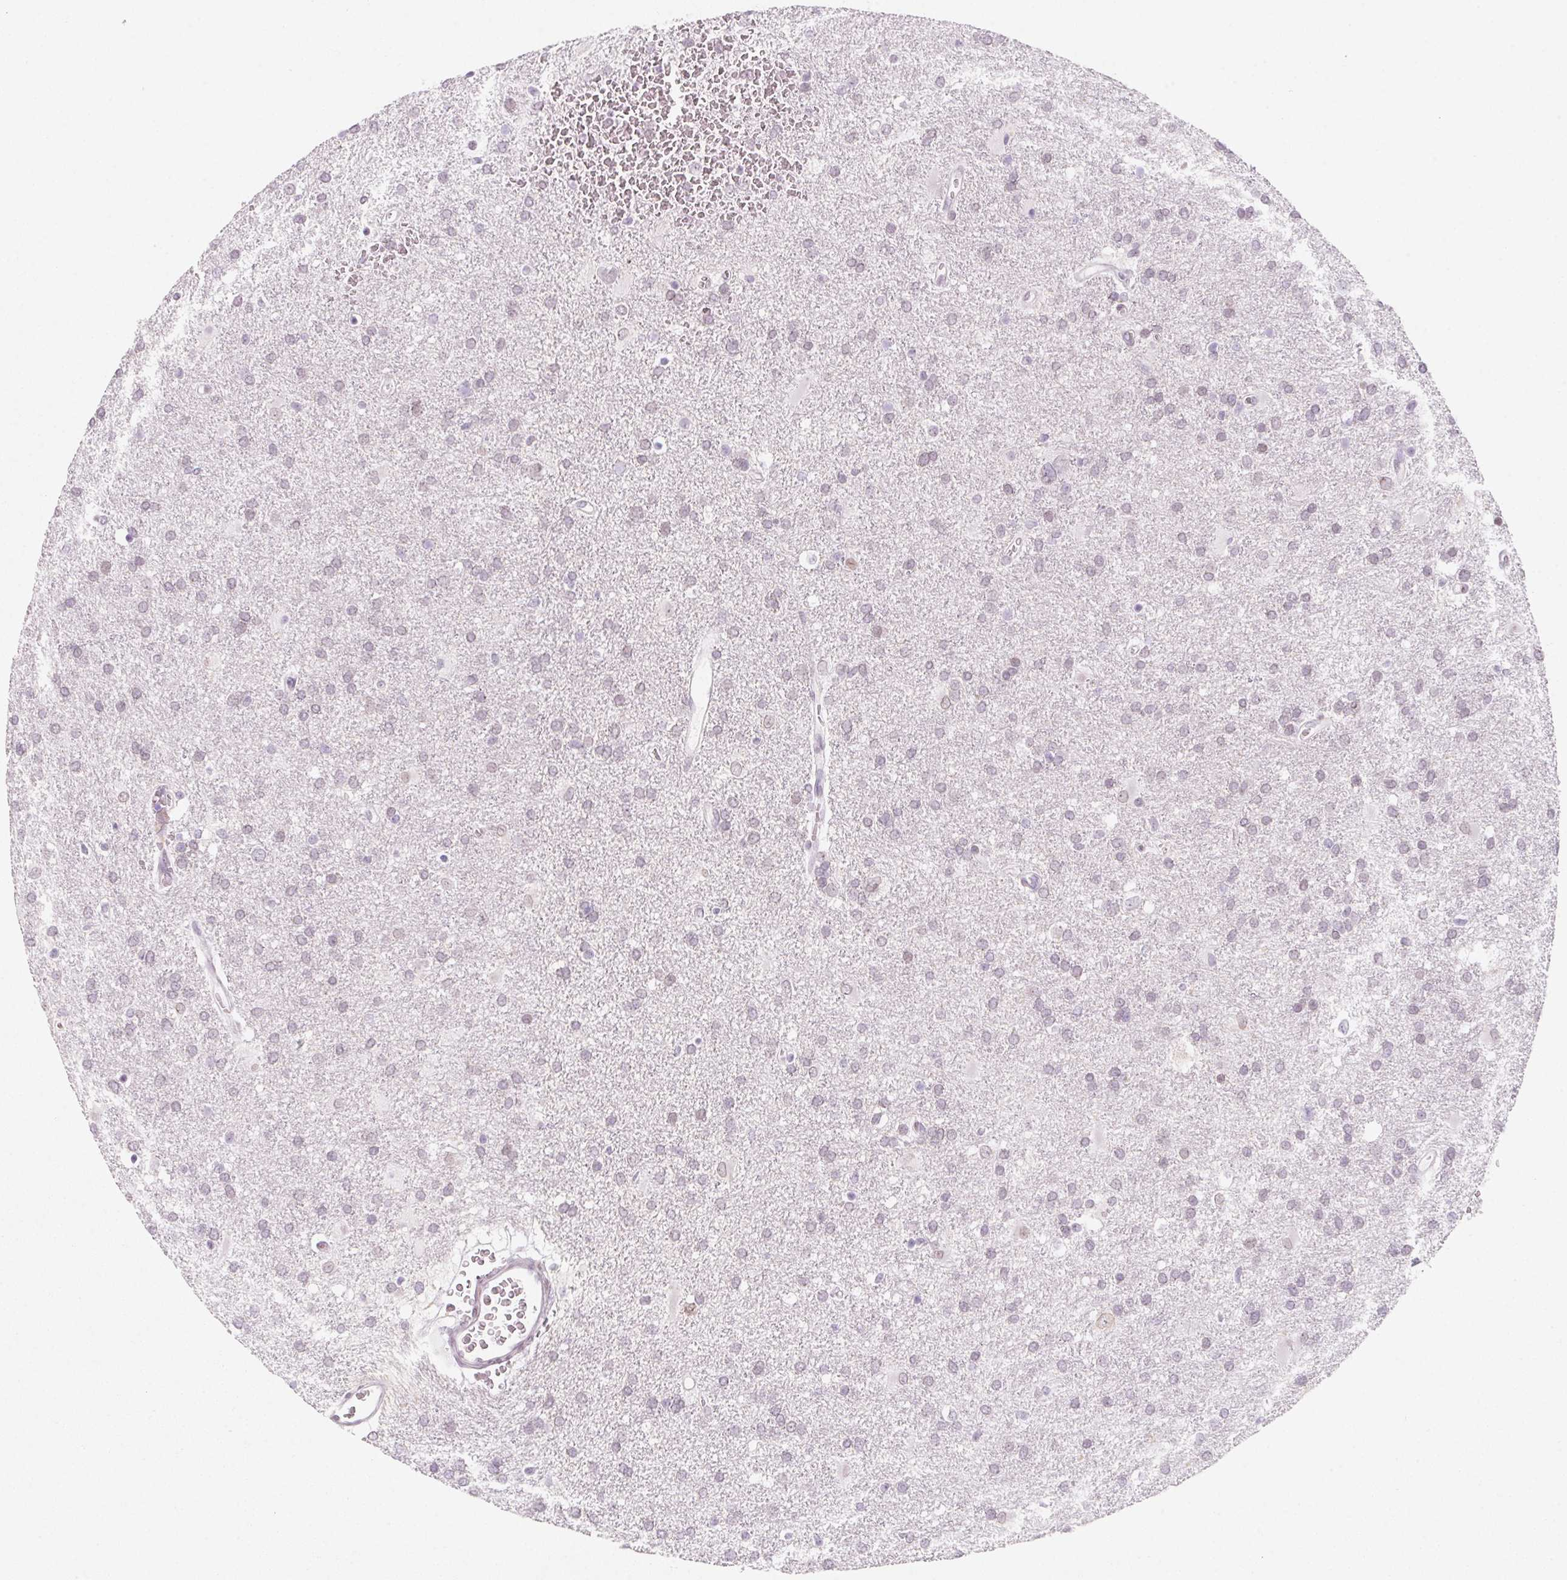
{"staining": {"intensity": "weak", "quantity": "<25%", "location": "nuclear"}, "tissue": "glioma", "cell_type": "Tumor cells", "image_type": "cancer", "snomed": [{"axis": "morphology", "description": "Glioma, malignant, Low grade"}, {"axis": "topography", "description": "Brain"}], "caption": "Micrograph shows no protein staining in tumor cells of glioma tissue. (Stains: DAB immunohistochemistry with hematoxylin counter stain, Microscopy: brightfield microscopy at high magnification).", "gene": "KCNQ2", "patient": {"sex": "male", "age": 66}}